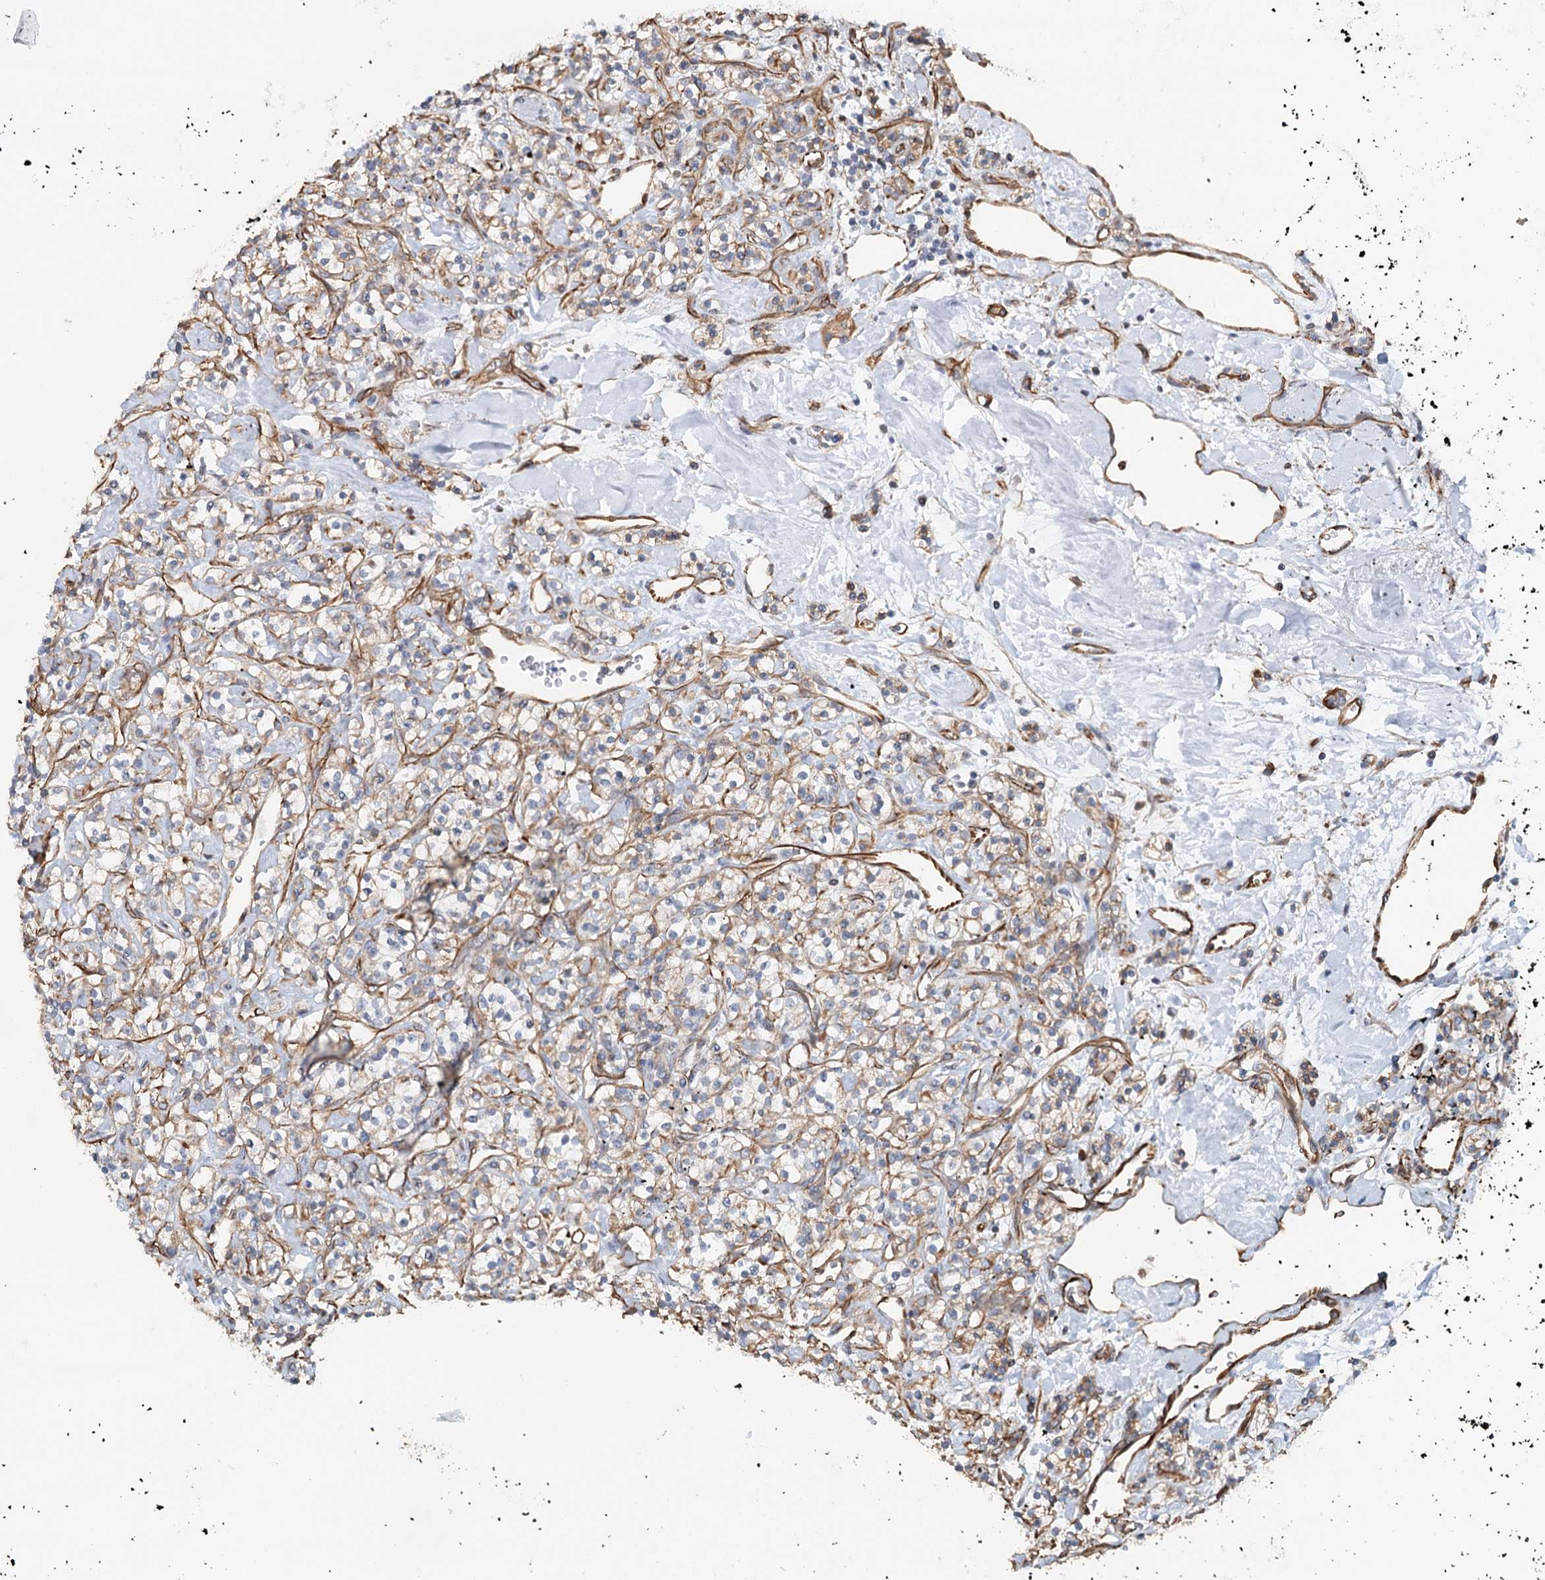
{"staining": {"intensity": "negative", "quantity": "none", "location": "none"}, "tissue": "renal cancer", "cell_type": "Tumor cells", "image_type": "cancer", "snomed": [{"axis": "morphology", "description": "Adenocarcinoma, NOS"}, {"axis": "topography", "description": "Kidney"}], "caption": "A histopathology image of human renal cancer (adenocarcinoma) is negative for staining in tumor cells.", "gene": "SYNPO", "patient": {"sex": "male", "age": 77}}